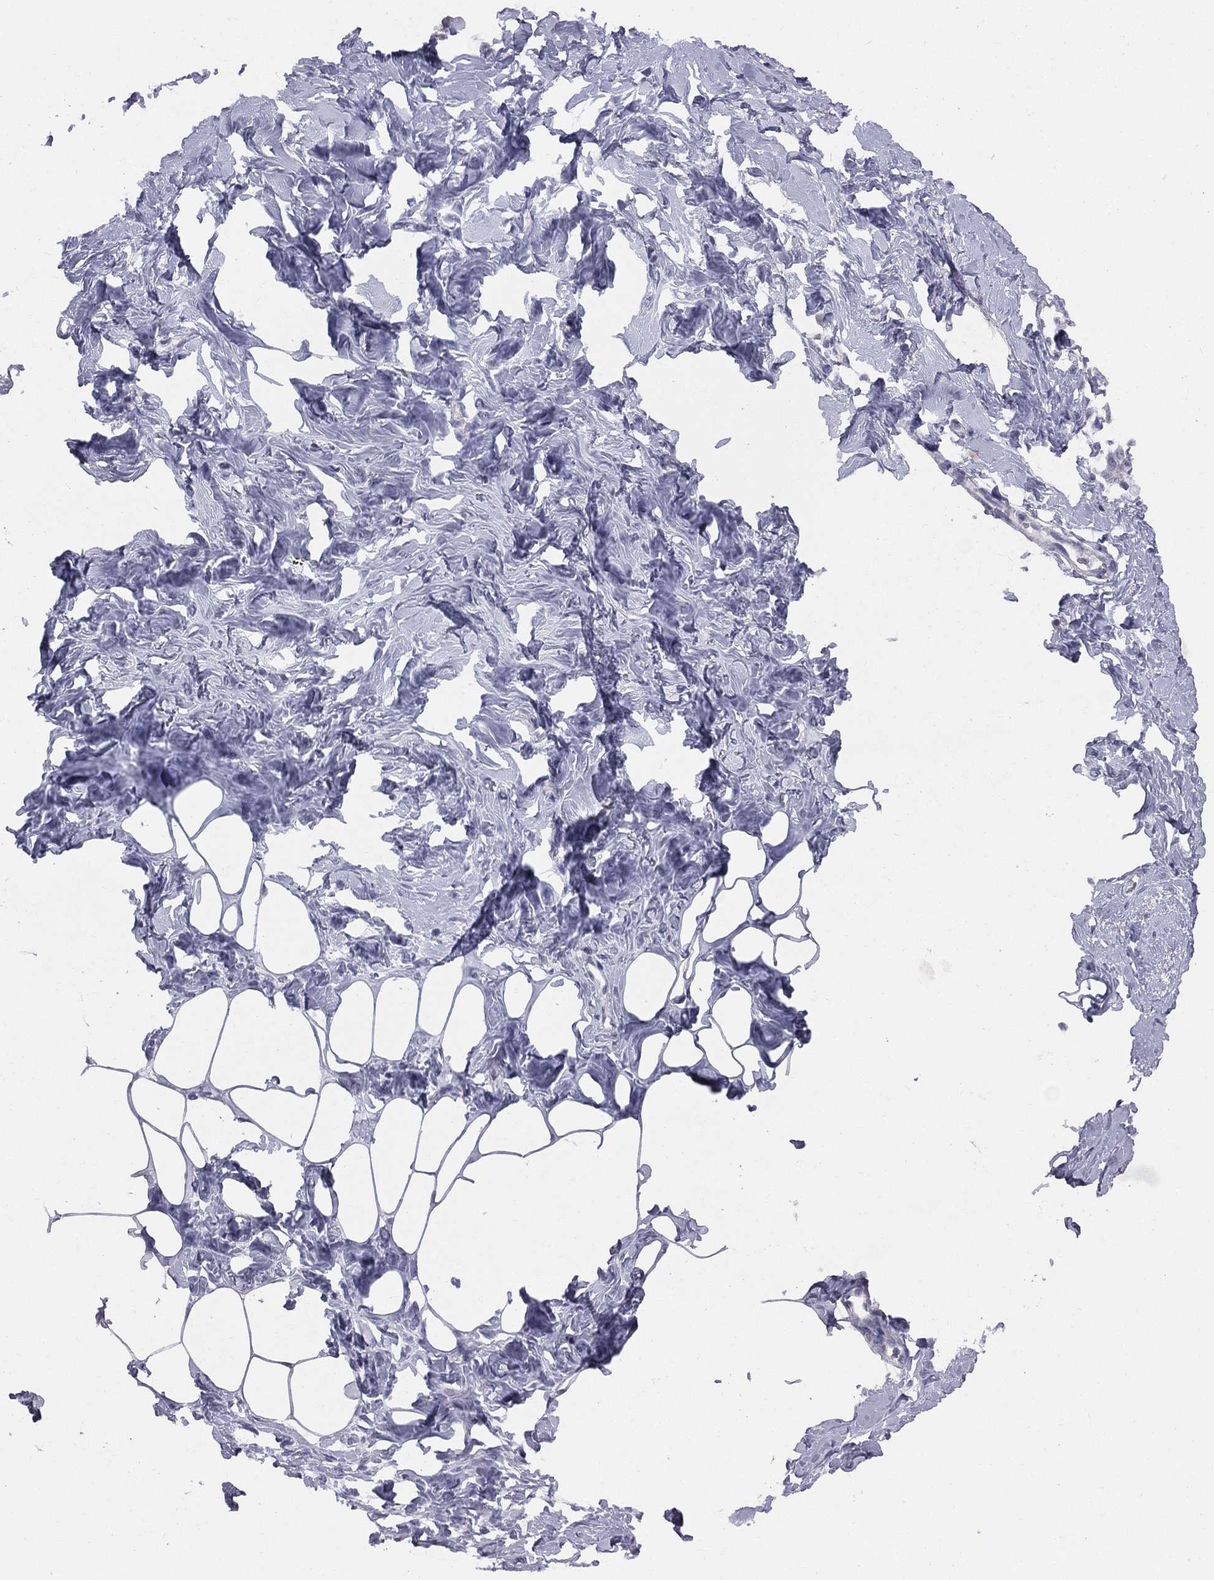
{"staining": {"intensity": "negative", "quantity": "none", "location": "none"}, "tissue": "breast", "cell_type": "Adipocytes", "image_type": "normal", "snomed": [{"axis": "morphology", "description": "Normal tissue, NOS"}, {"axis": "morphology", "description": "Lobular carcinoma, in situ"}, {"axis": "topography", "description": "Breast"}], "caption": "Human breast stained for a protein using immunohistochemistry (IHC) demonstrates no staining in adipocytes.", "gene": "DMKN", "patient": {"sex": "female", "age": 35}}